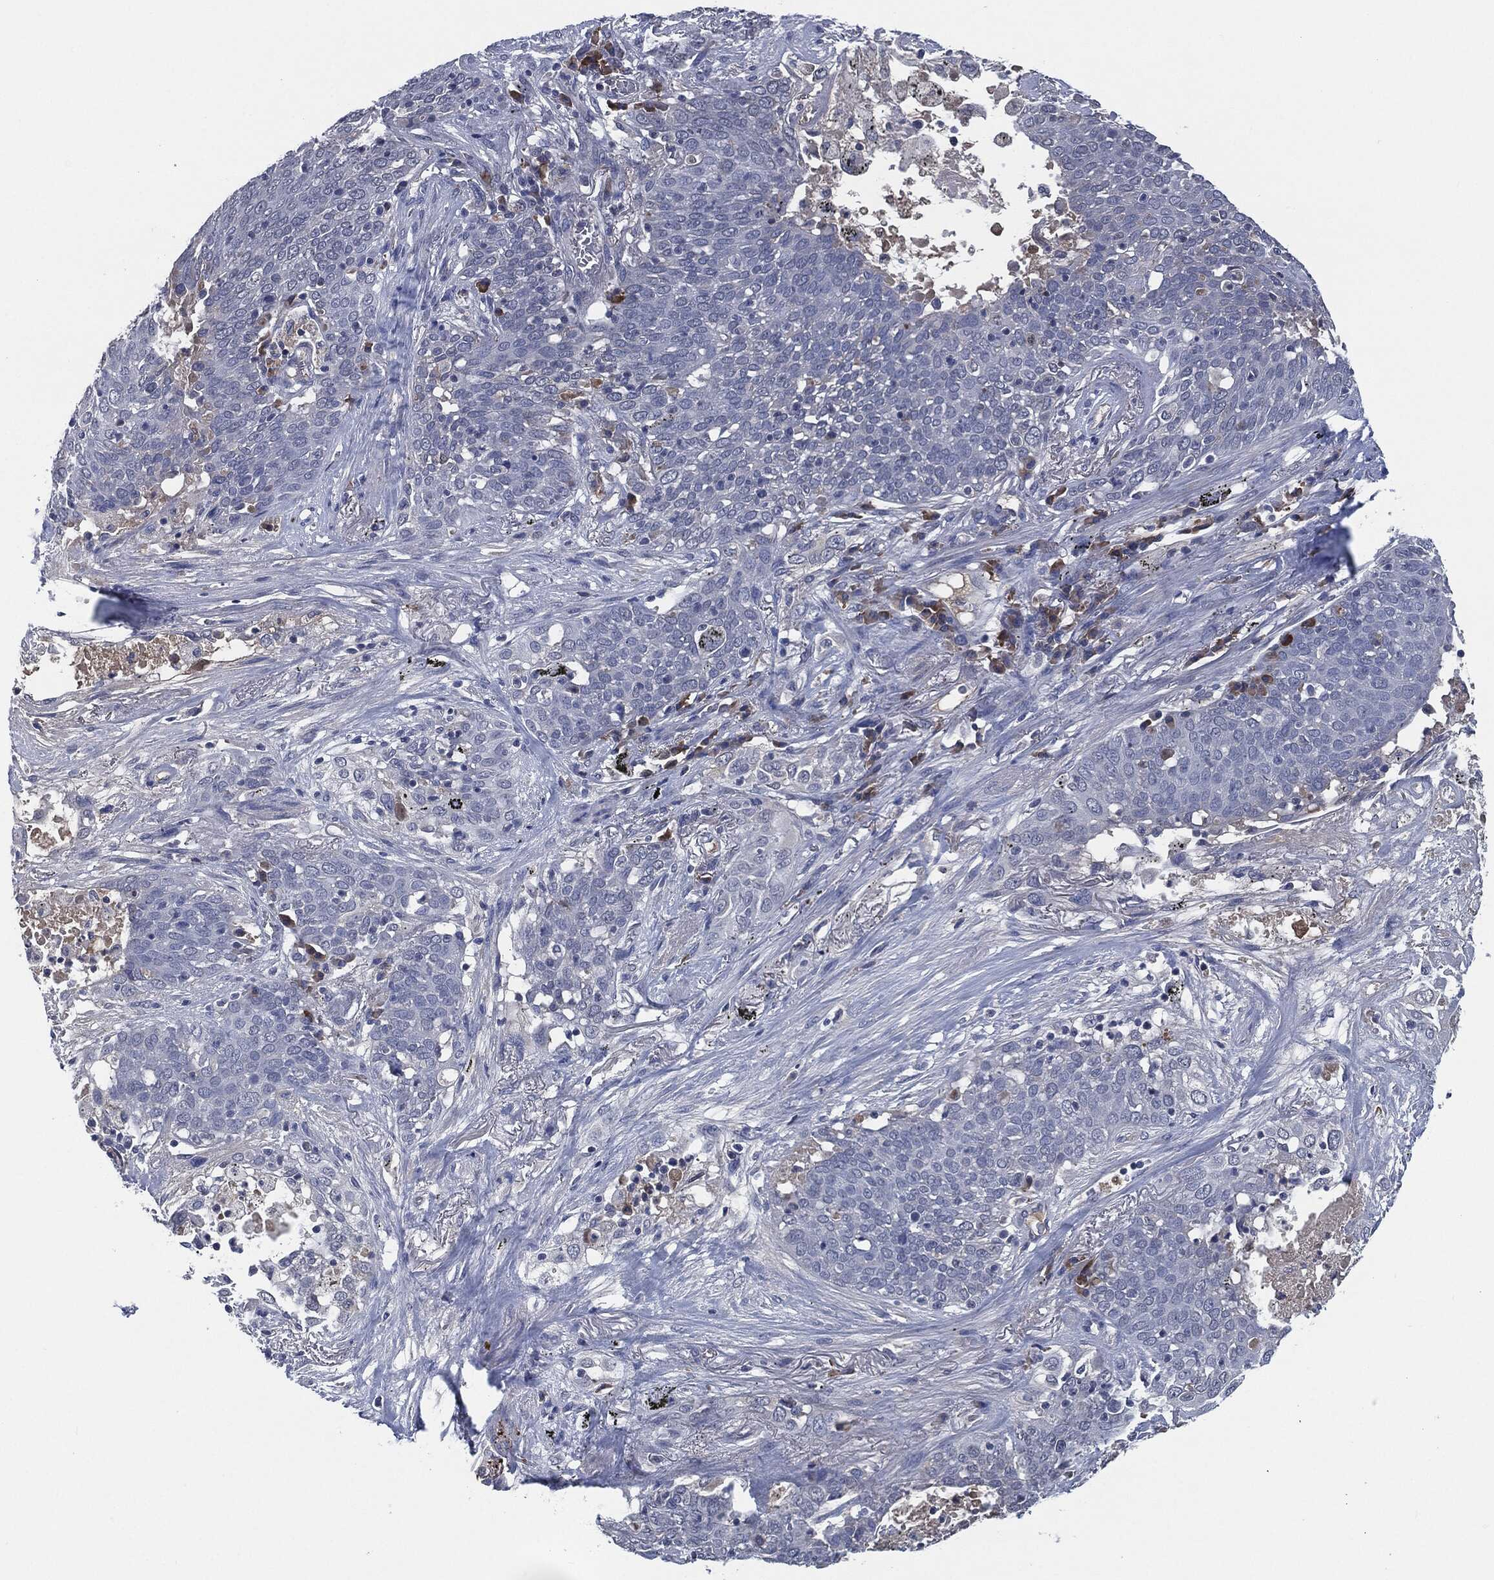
{"staining": {"intensity": "negative", "quantity": "none", "location": "none"}, "tissue": "lung cancer", "cell_type": "Tumor cells", "image_type": "cancer", "snomed": [{"axis": "morphology", "description": "Squamous cell carcinoma, NOS"}, {"axis": "topography", "description": "Lung"}], "caption": "Immunohistochemistry (IHC) micrograph of squamous cell carcinoma (lung) stained for a protein (brown), which demonstrates no positivity in tumor cells.", "gene": "IL2RG", "patient": {"sex": "male", "age": 82}}